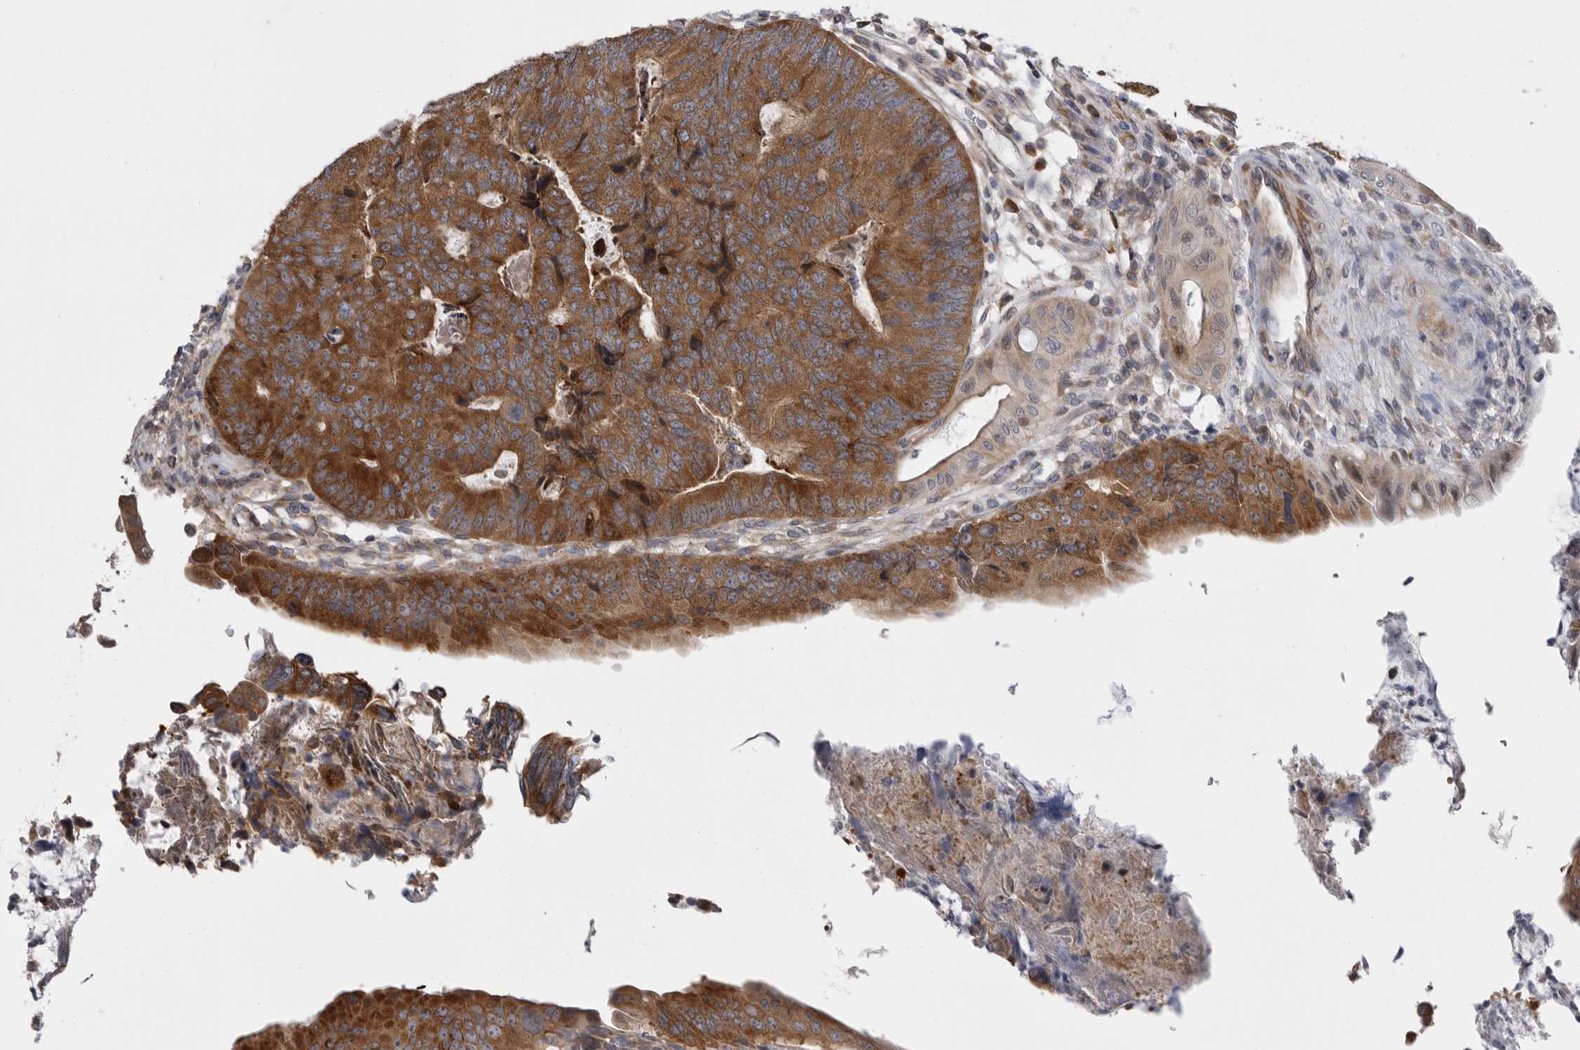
{"staining": {"intensity": "moderate", "quantity": ">75%", "location": "cytoplasmic/membranous"}, "tissue": "colorectal cancer", "cell_type": "Tumor cells", "image_type": "cancer", "snomed": [{"axis": "morphology", "description": "Adenocarcinoma, NOS"}, {"axis": "topography", "description": "Colon"}], "caption": "Brown immunohistochemical staining in adenocarcinoma (colorectal) reveals moderate cytoplasmic/membranous staining in approximately >75% of tumor cells.", "gene": "FBXO43", "patient": {"sex": "female", "age": 67}}